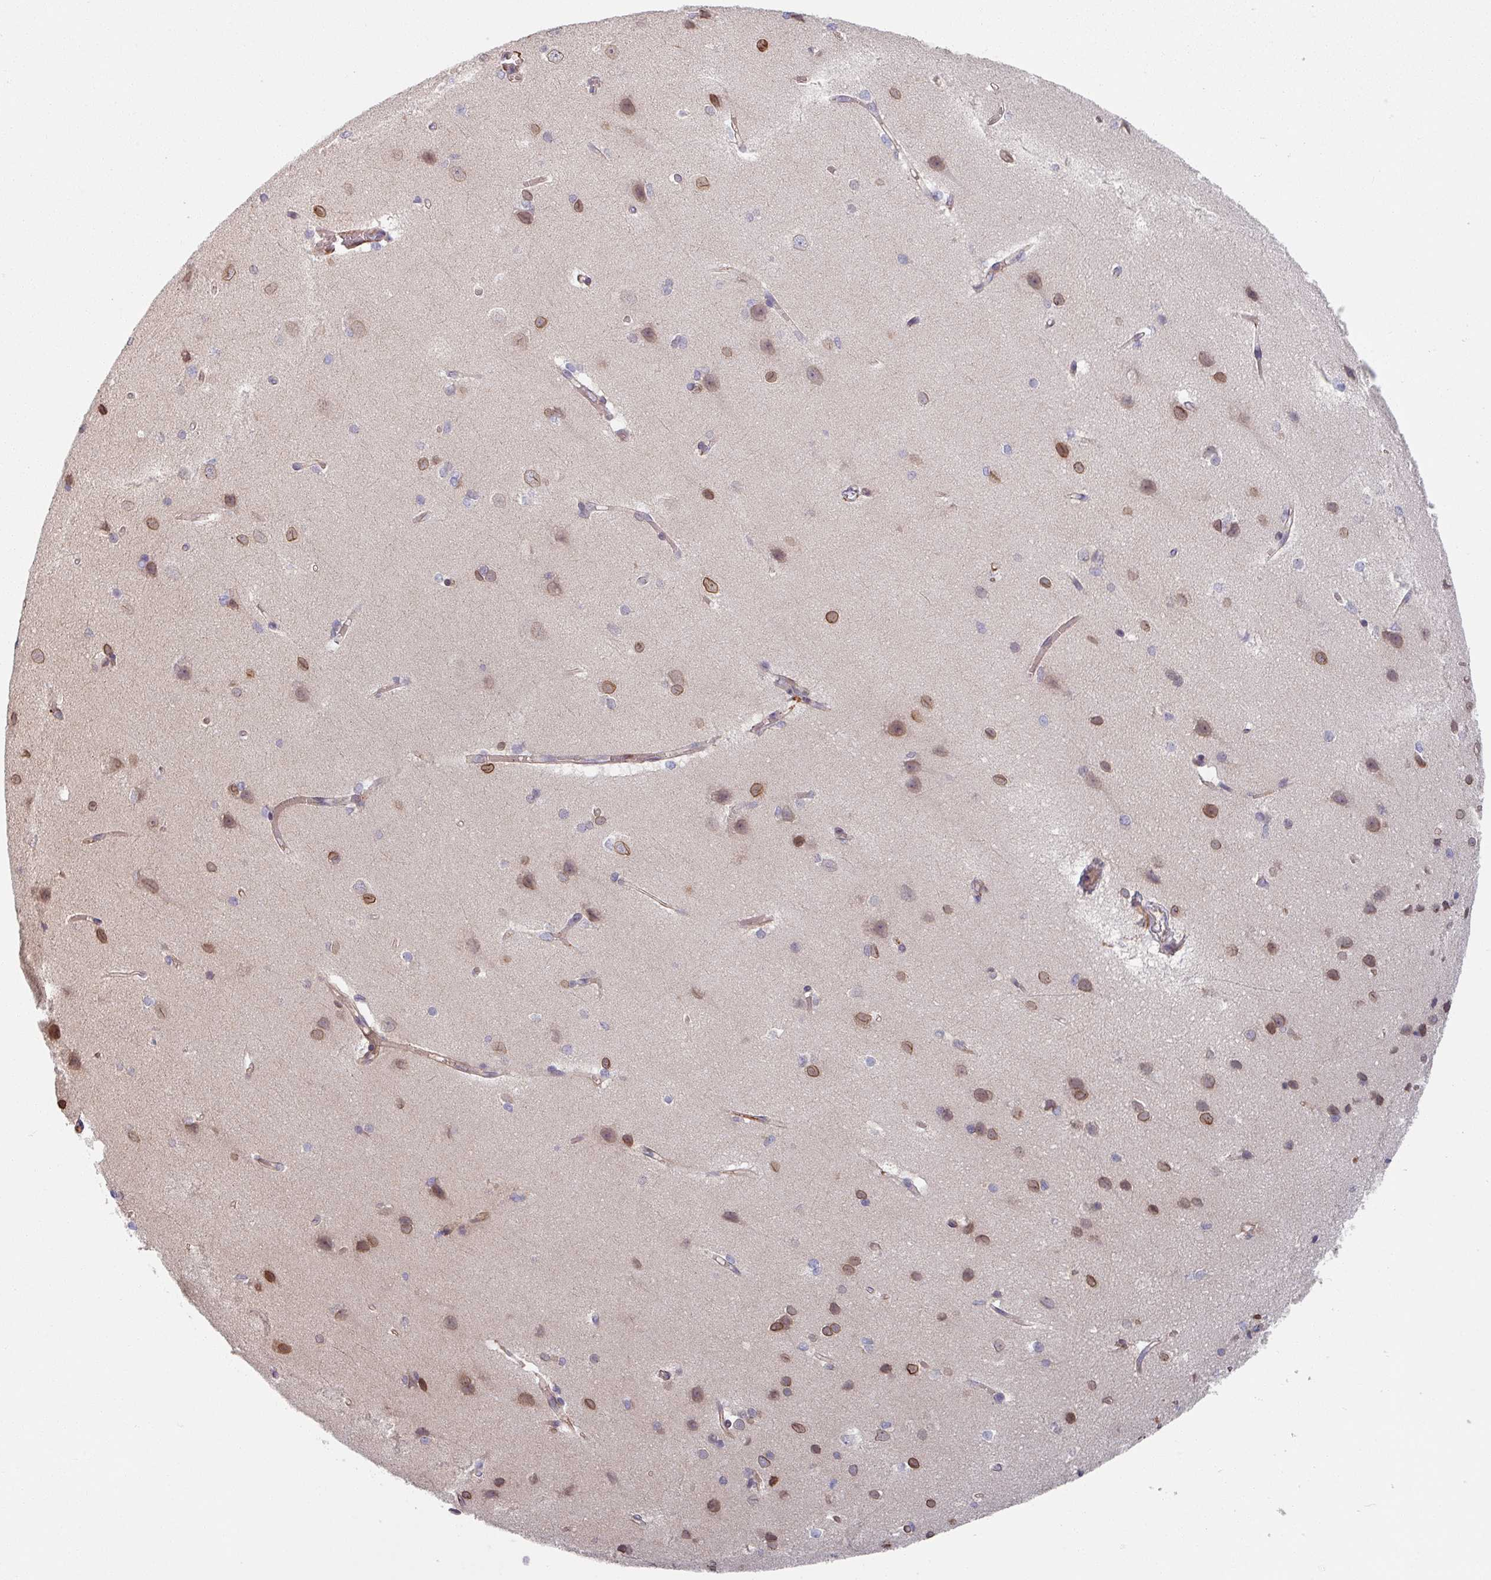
{"staining": {"intensity": "weak", "quantity": ">75%", "location": "cytoplasmic/membranous"}, "tissue": "cerebral cortex", "cell_type": "Endothelial cells", "image_type": "normal", "snomed": [{"axis": "morphology", "description": "Normal tissue, NOS"}, {"axis": "topography", "description": "Cerebral cortex"}], "caption": "Endothelial cells reveal weak cytoplasmic/membranous expression in approximately >75% of cells in unremarkable cerebral cortex. (Brightfield microscopy of DAB IHC at high magnification).", "gene": "C4BPB", "patient": {"sex": "male", "age": 37}}